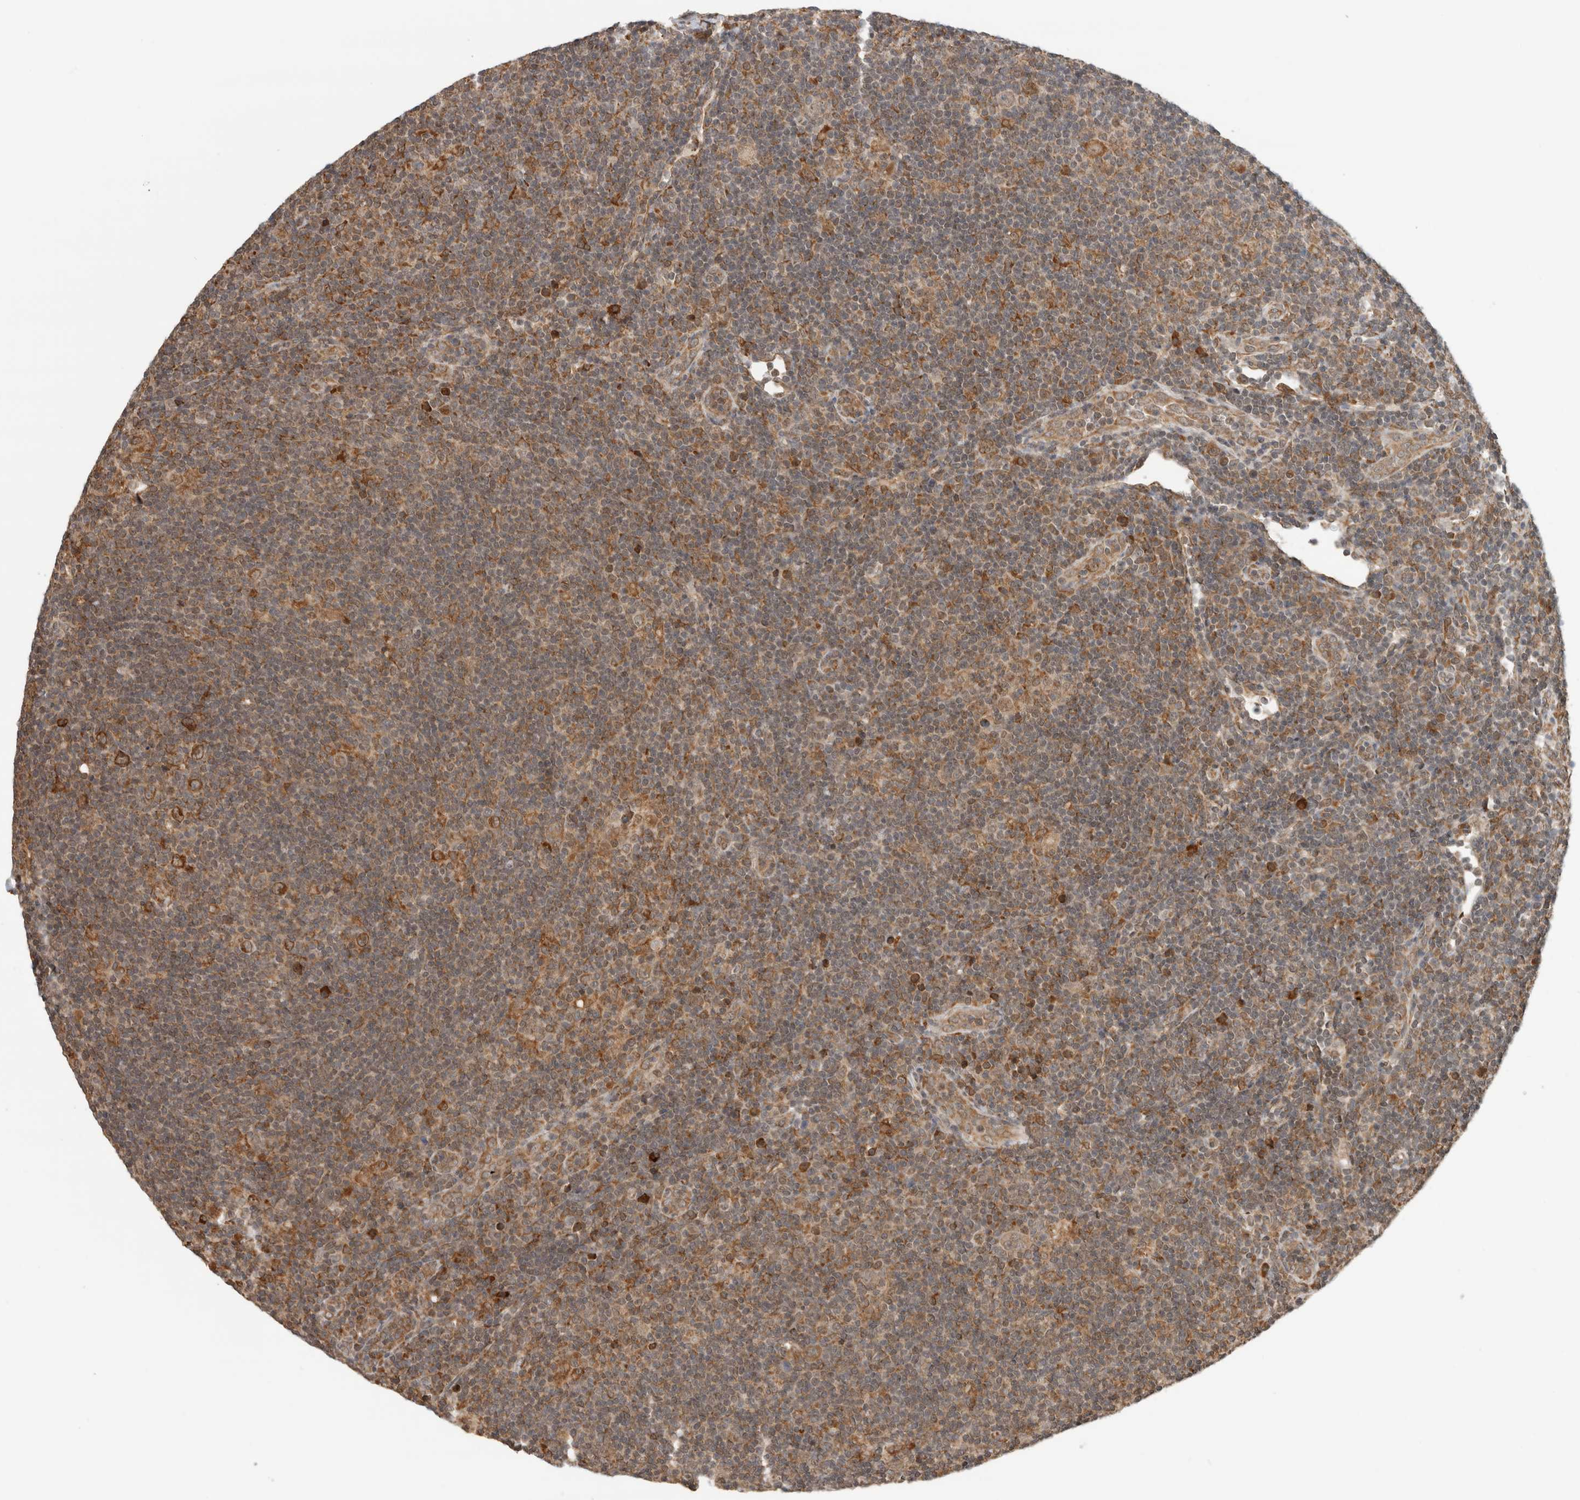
{"staining": {"intensity": "moderate", "quantity": ">75%", "location": "cytoplasmic/membranous"}, "tissue": "lymphoma", "cell_type": "Tumor cells", "image_type": "cancer", "snomed": [{"axis": "morphology", "description": "Hodgkin's disease, NOS"}, {"axis": "topography", "description": "Lymph node"}], "caption": "Moderate cytoplasmic/membranous expression is identified in about >75% of tumor cells in Hodgkin's disease.", "gene": "MS4A7", "patient": {"sex": "female", "age": 57}}